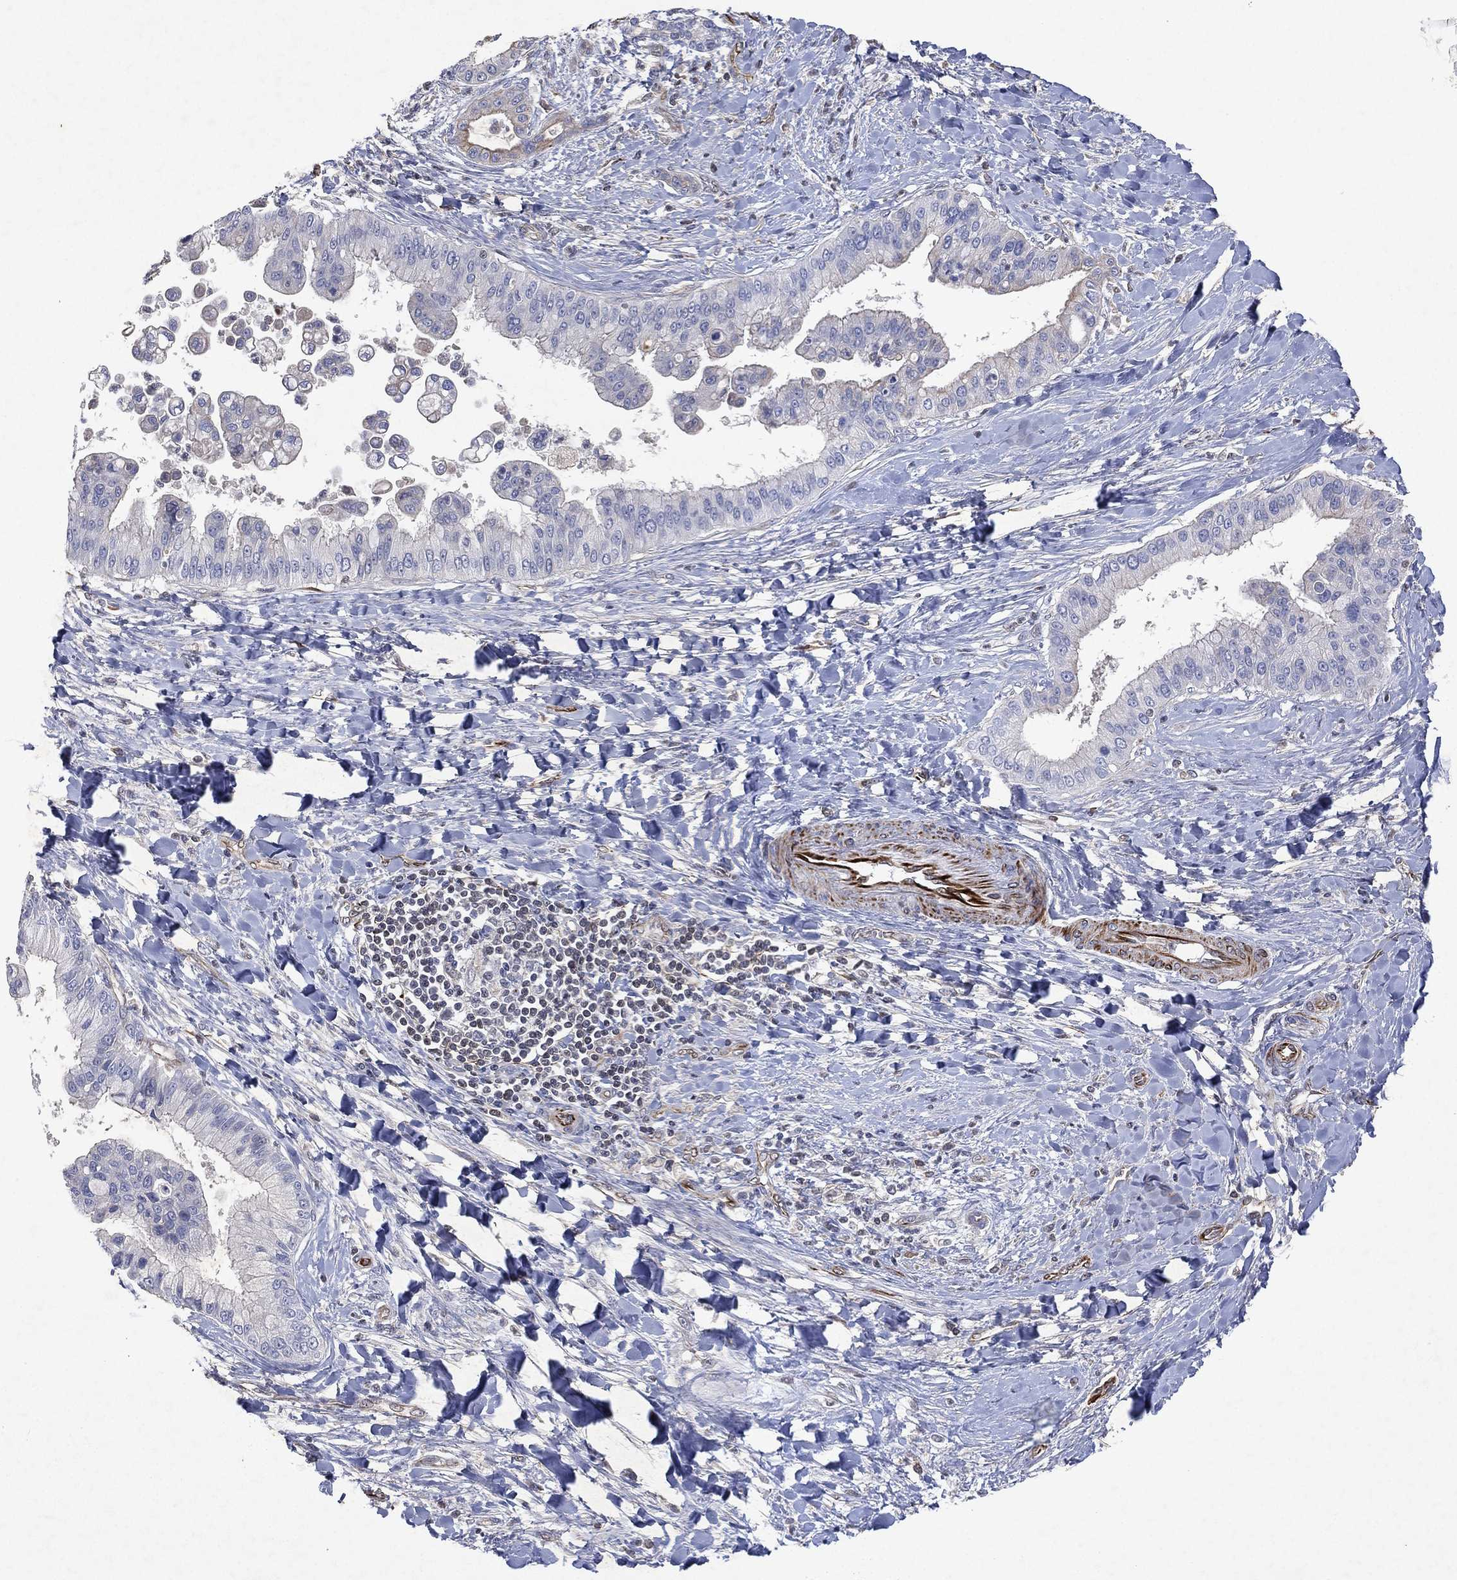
{"staining": {"intensity": "negative", "quantity": "none", "location": "none"}, "tissue": "liver cancer", "cell_type": "Tumor cells", "image_type": "cancer", "snomed": [{"axis": "morphology", "description": "Cholangiocarcinoma"}, {"axis": "topography", "description": "Liver"}], "caption": "Immunohistochemical staining of liver cancer demonstrates no significant positivity in tumor cells.", "gene": "FLI1", "patient": {"sex": "female", "age": 54}}